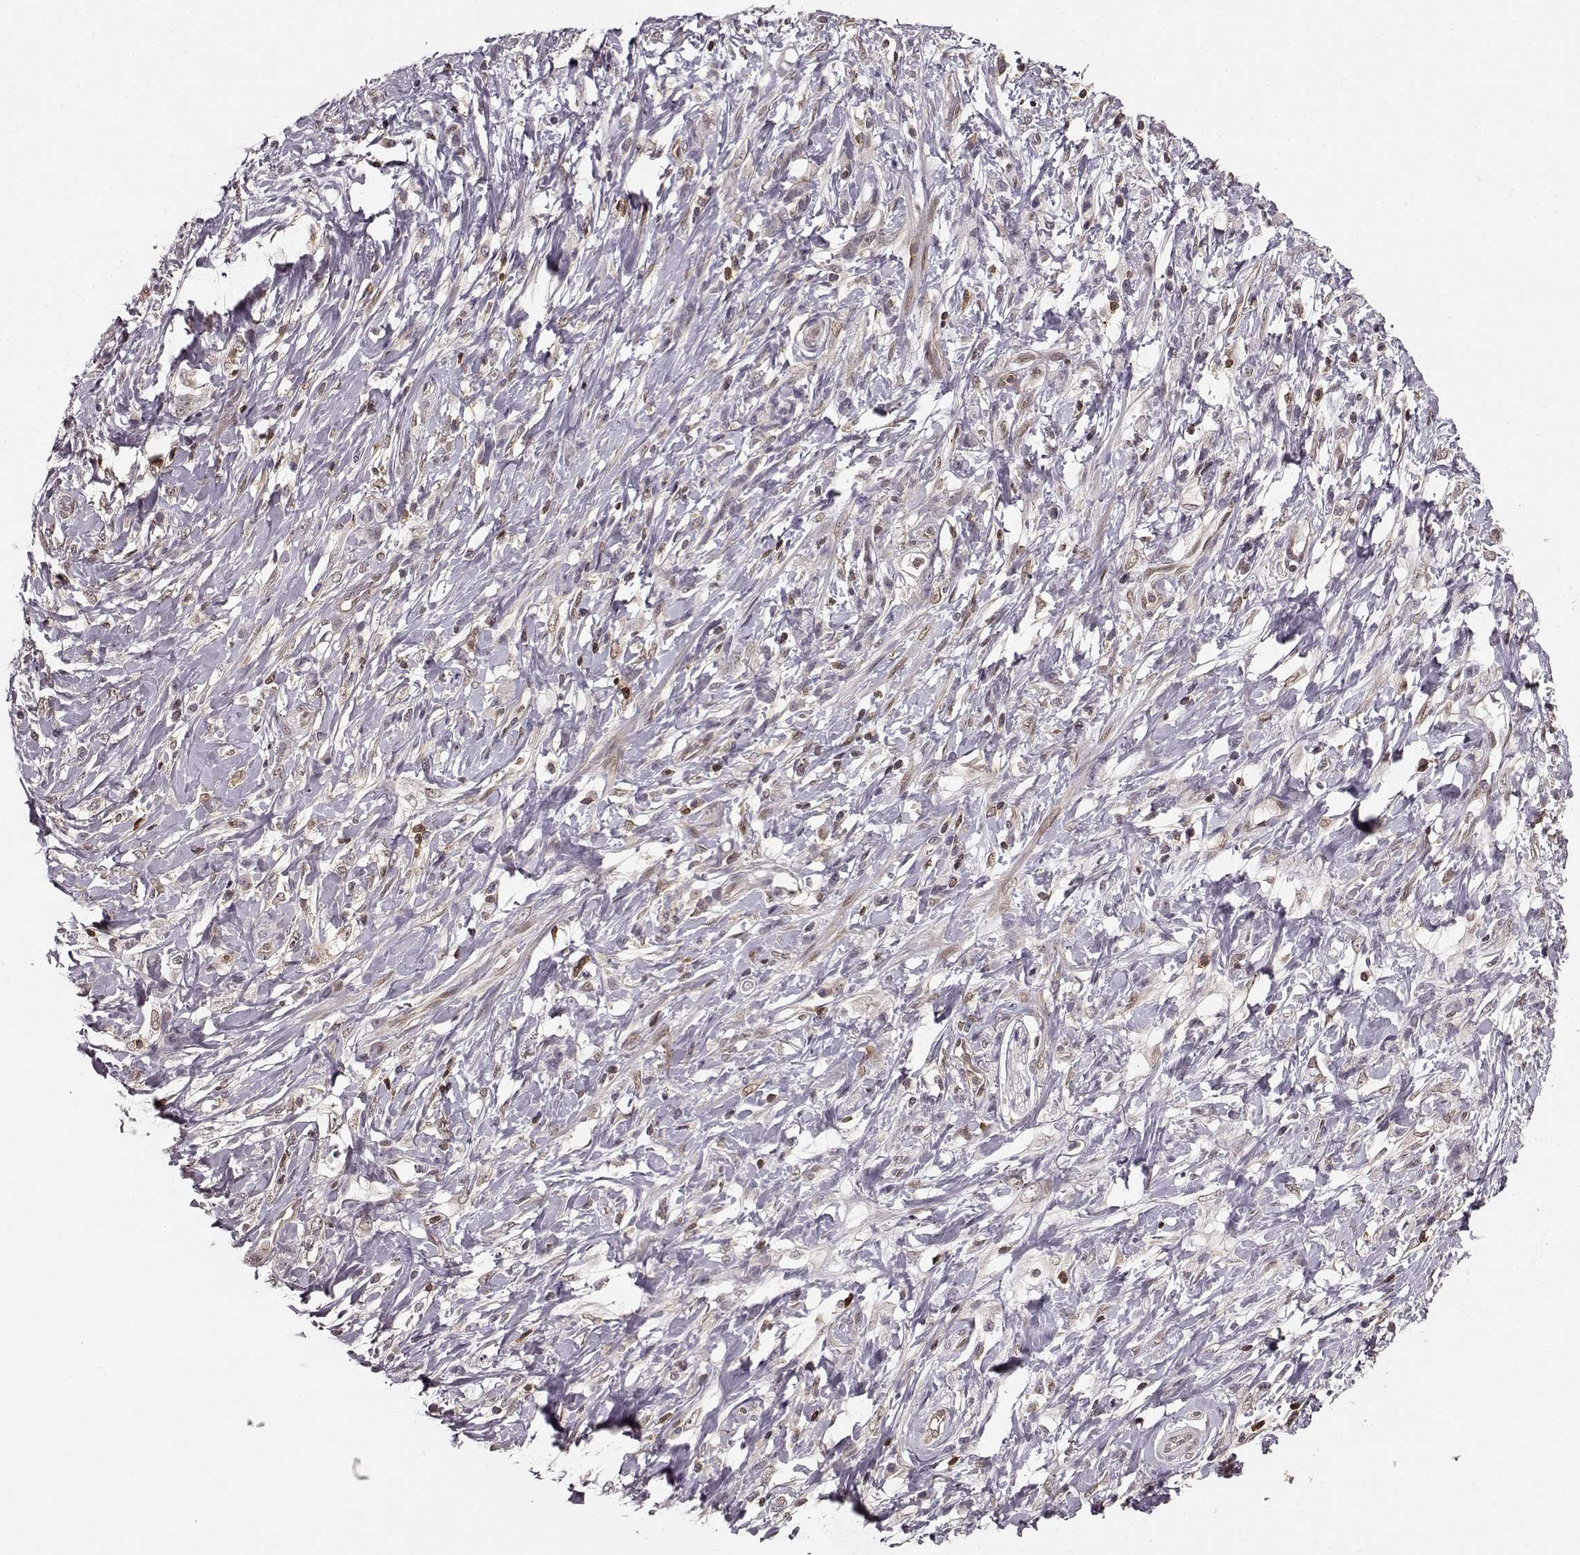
{"staining": {"intensity": "negative", "quantity": "none", "location": "none"}, "tissue": "stomach cancer", "cell_type": "Tumor cells", "image_type": "cancer", "snomed": [{"axis": "morphology", "description": "Adenocarcinoma, NOS"}, {"axis": "topography", "description": "Stomach"}], "caption": "A photomicrograph of human stomach adenocarcinoma is negative for staining in tumor cells. (Brightfield microscopy of DAB (3,3'-diaminobenzidine) IHC at high magnification).", "gene": "MFSD1", "patient": {"sex": "female", "age": 84}}